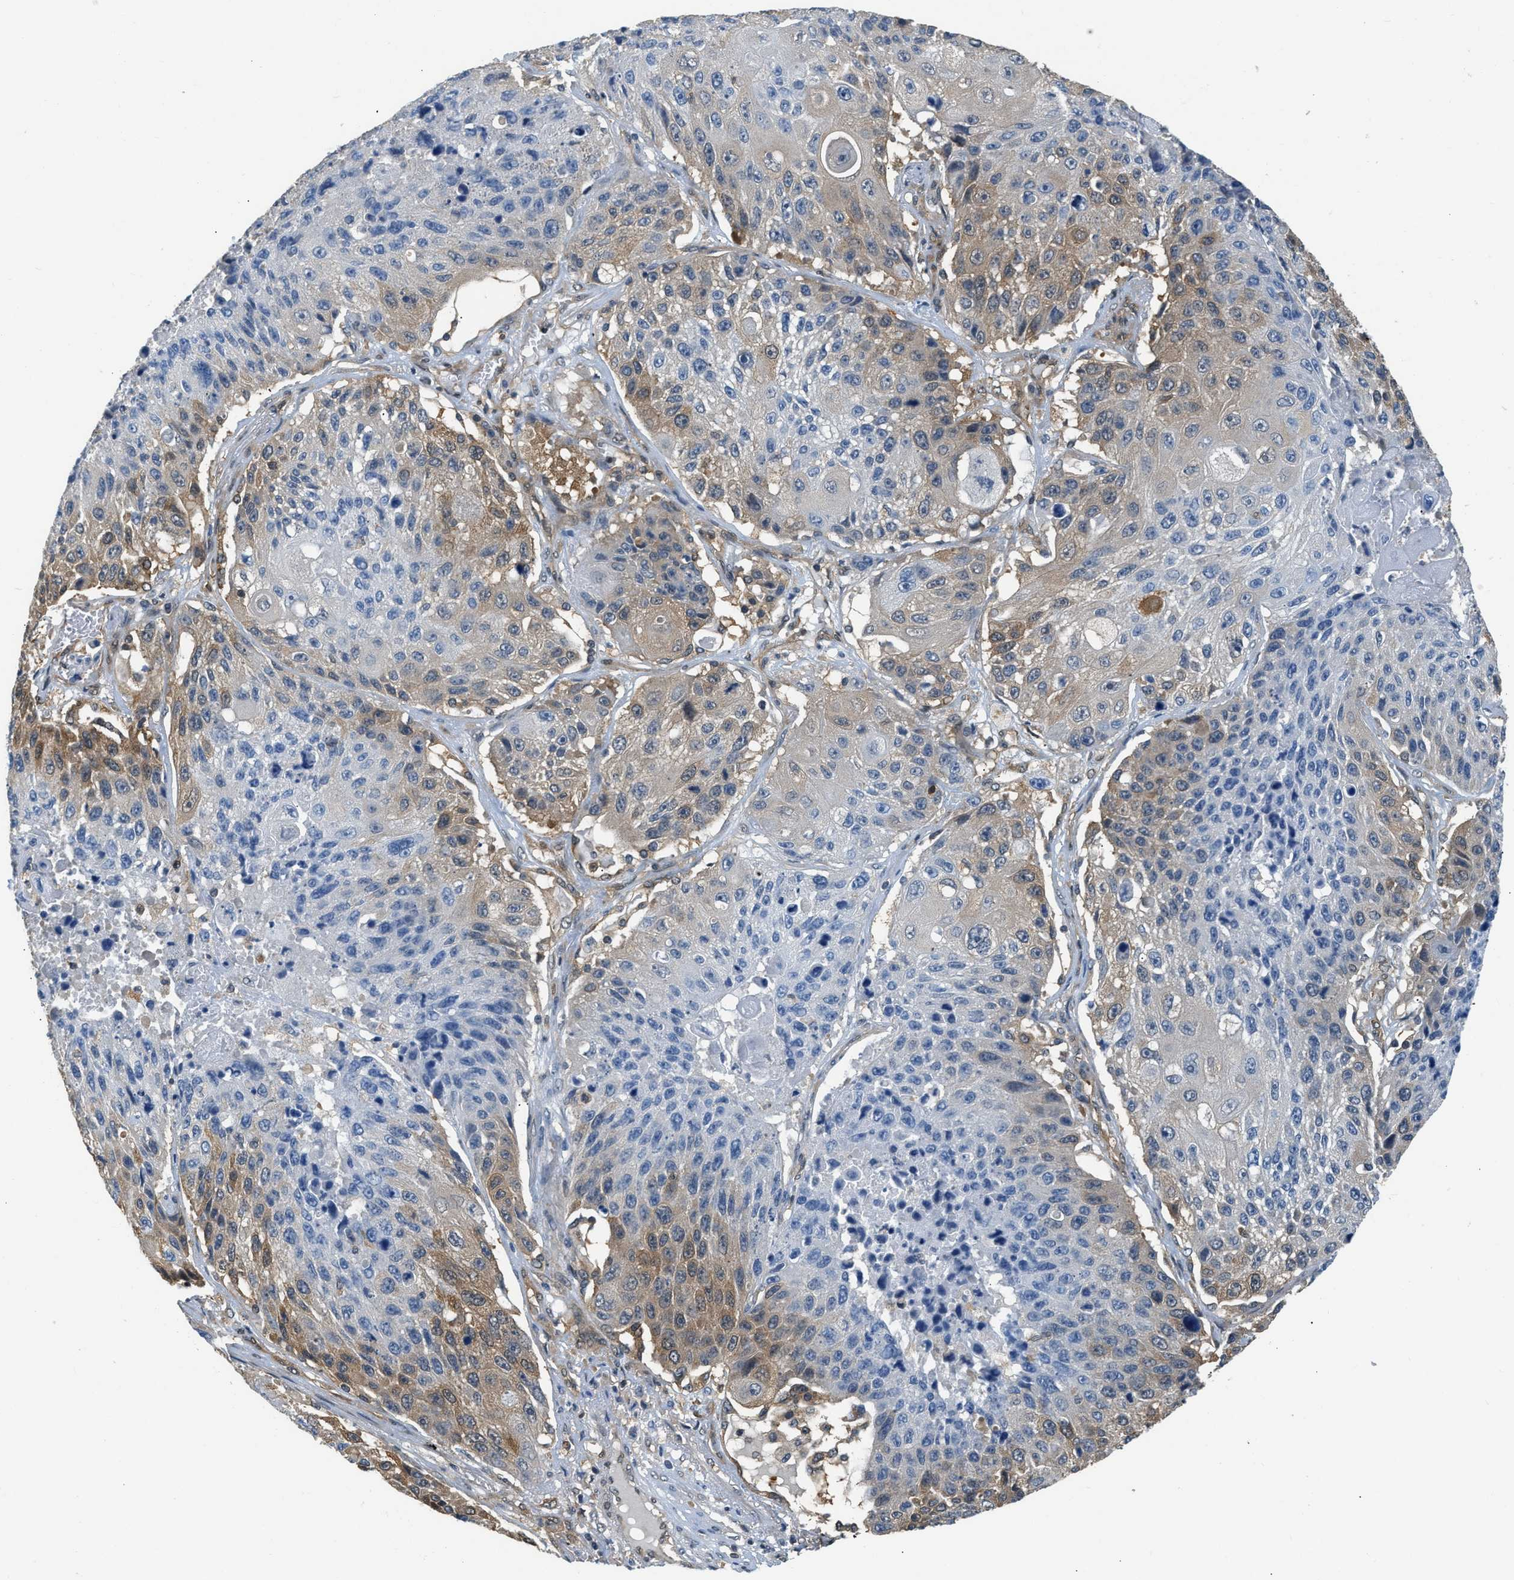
{"staining": {"intensity": "moderate", "quantity": "25%-75%", "location": "cytoplasmic/membranous"}, "tissue": "lung cancer", "cell_type": "Tumor cells", "image_type": "cancer", "snomed": [{"axis": "morphology", "description": "Squamous cell carcinoma, NOS"}, {"axis": "topography", "description": "Lung"}], "caption": "Immunohistochemistry of squamous cell carcinoma (lung) shows medium levels of moderate cytoplasmic/membranous positivity in about 25%-75% of tumor cells.", "gene": "EIF4EBP2", "patient": {"sex": "male", "age": 61}}